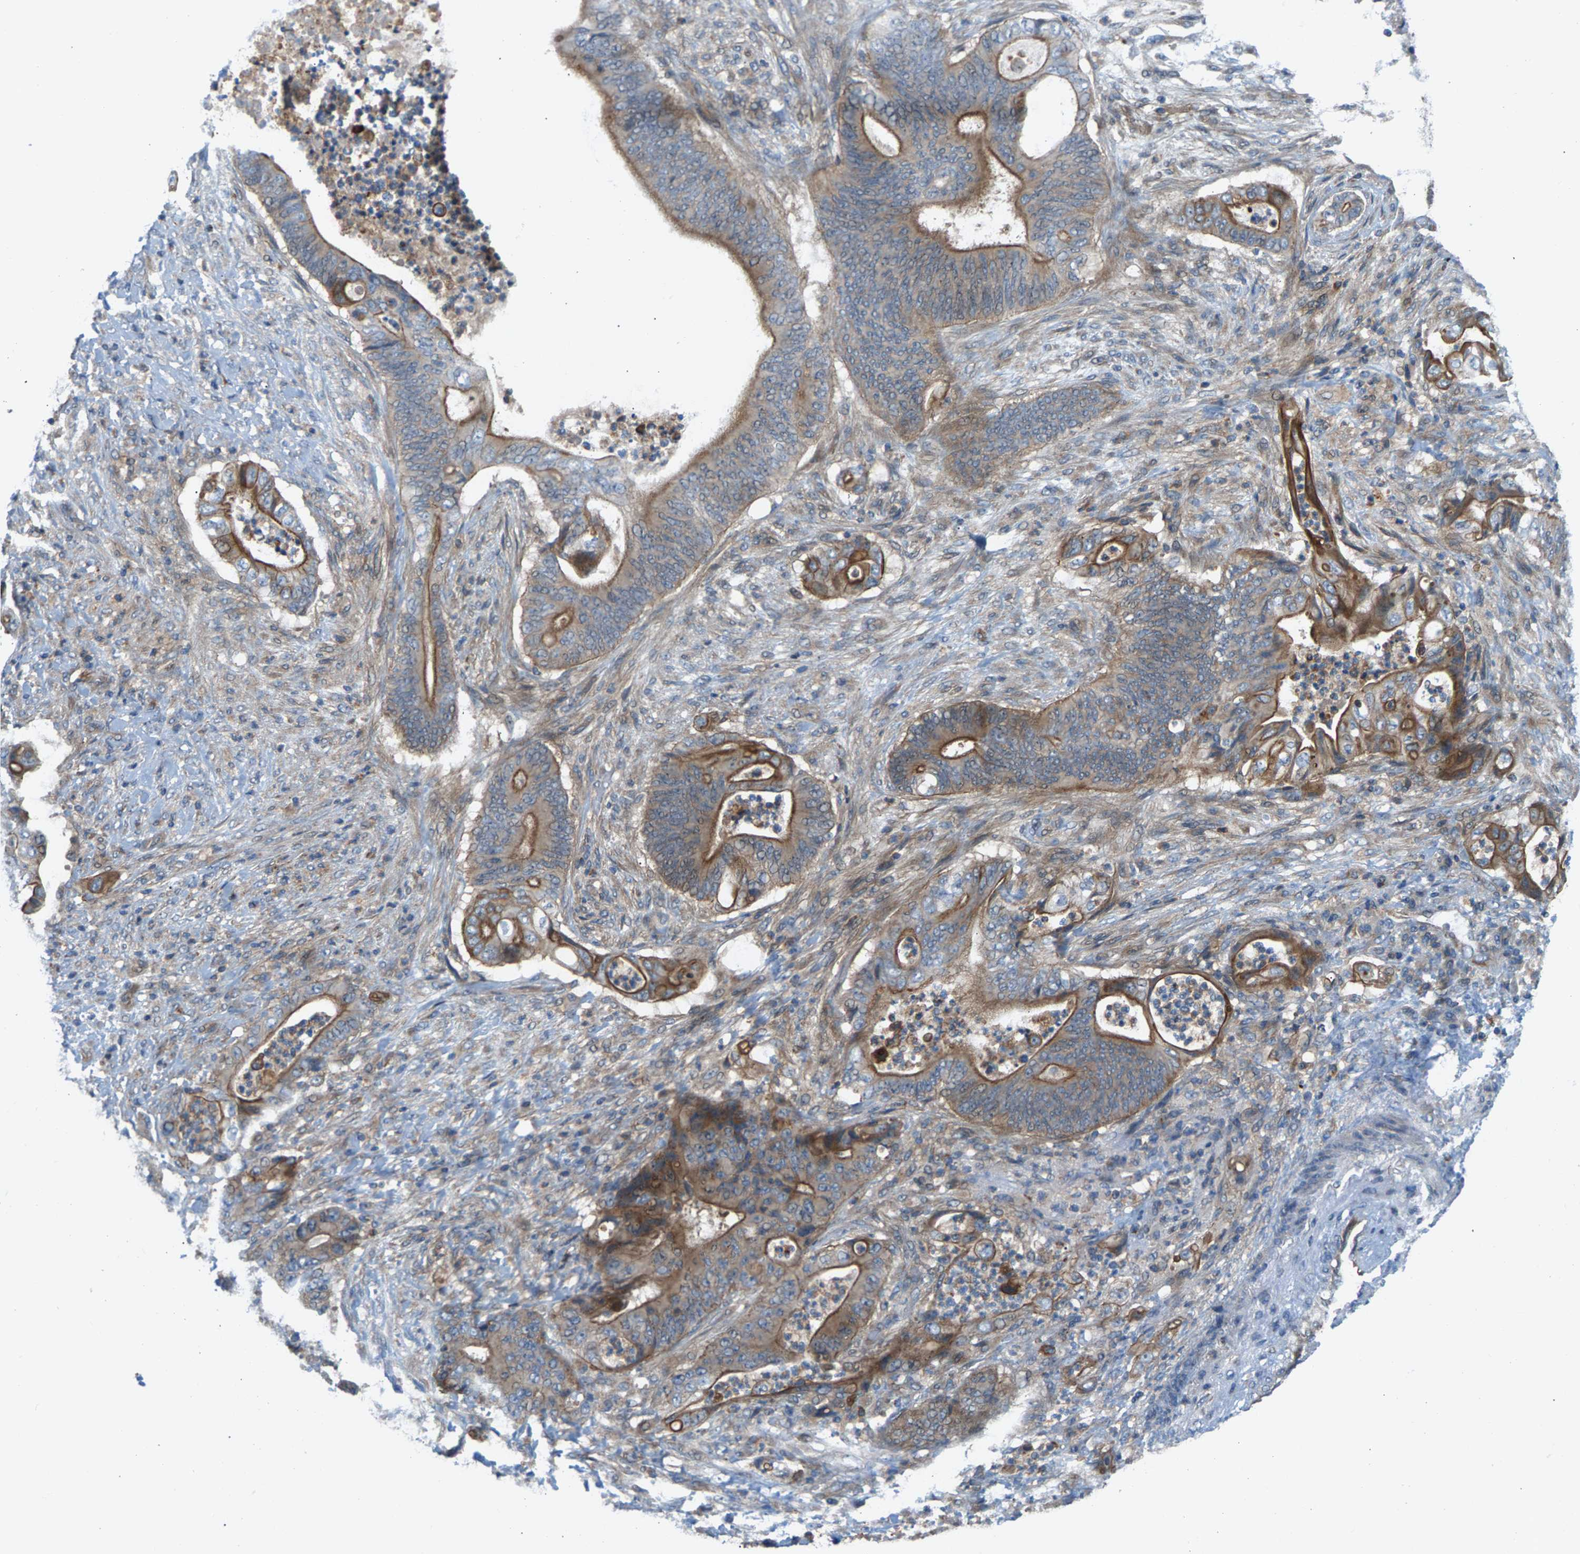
{"staining": {"intensity": "moderate", "quantity": "25%-75%", "location": "cytoplasmic/membranous"}, "tissue": "stomach cancer", "cell_type": "Tumor cells", "image_type": "cancer", "snomed": [{"axis": "morphology", "description": "Adenocarcinoma, NOS"}, {"axis": "topography", "description": "Stomach"}], "caption": "Brown immunohistochemical staining in stomach cancer (adenocarcinoma) reveals moderate cytoplasmic/membranous staining in approximately 25%-75% of tumor cells.", "gene": "PDCL", "patient": {"sex": "female", "age": 73}}